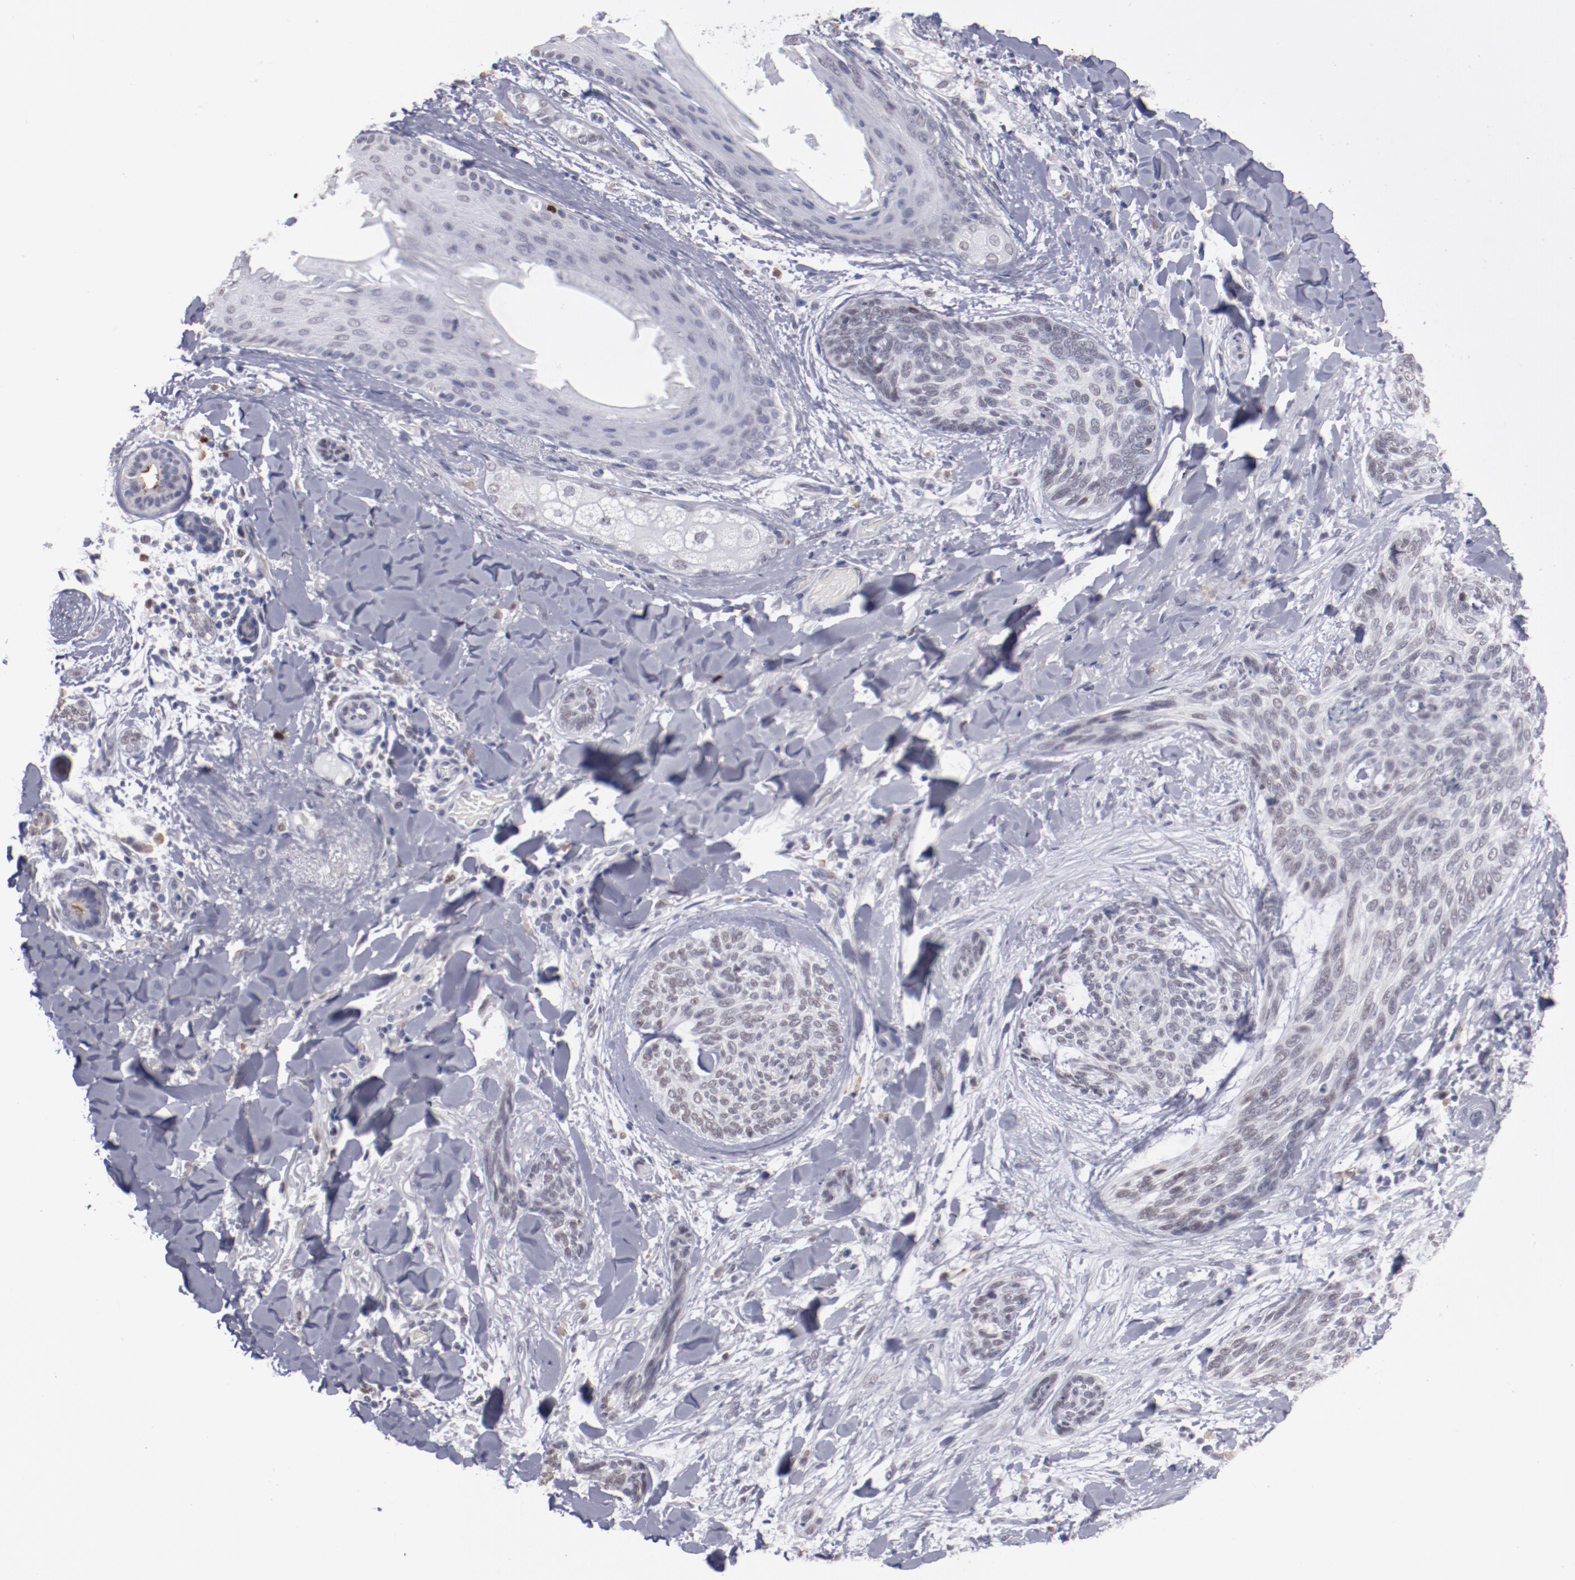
{"staining": {"intensity": "weak", "quantity": "<25%", "location": "nuclear"}, "tissue": "skin cancer", "cell_type": "Tumor cells", "image_type": "cancer", "snomed": [{"axis": "morphology", "description": "Normal tissue, NOS"}, {"axis": "morphology", "description": "Basal cell carcinoma"}, {"axis": "topography", "description": "Skin"}], "caption": "Tumor cells show no significant protein staining in skin basal cell carcinoma. (Immunohistochemistry (ihc), brightfield microscopy, high magnification).", "gene": "IRF4", "patient": {"sex": "female", "age": 71}}